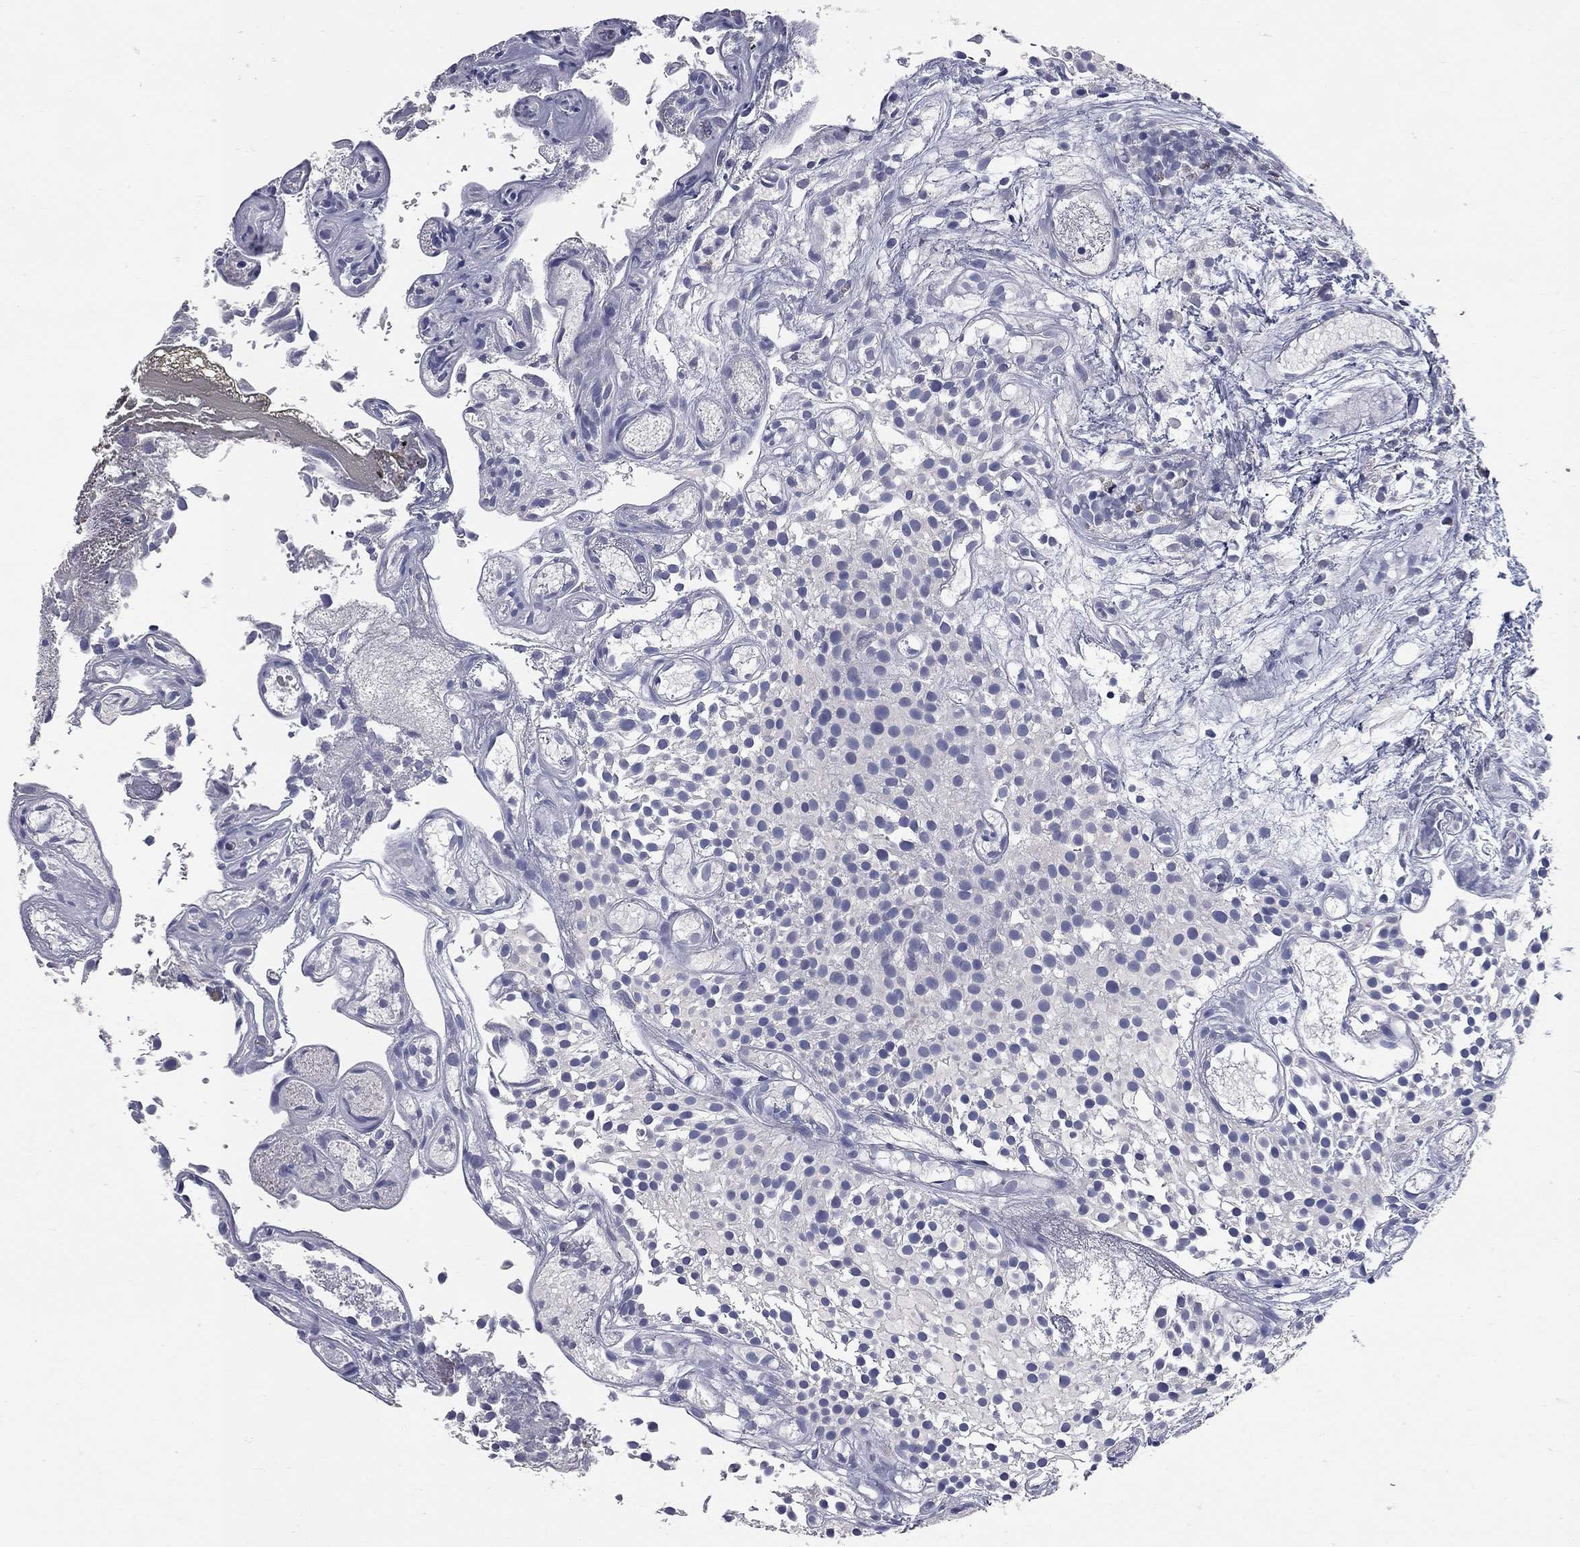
{"staining": {"intensity": "negative", "quantity": "none", "location": "none"}, "tissue": "urothelial cancer", "cell_type": "Tumor cells", "image_type": "cancer", "snomed": [{"axis": "morphology", "description": "Urothelial carcinoma, Low grade"}, {"axis": "topography", "description": "Urinary bladder"}], "caption": "A high-resolution histopathology image shows immunohistochemistry staining of urothelial cancer, which exhibits no significant staining in tumor cells.", "gene": "SYT12", "patient": {"sex": "male", "age": 79}}